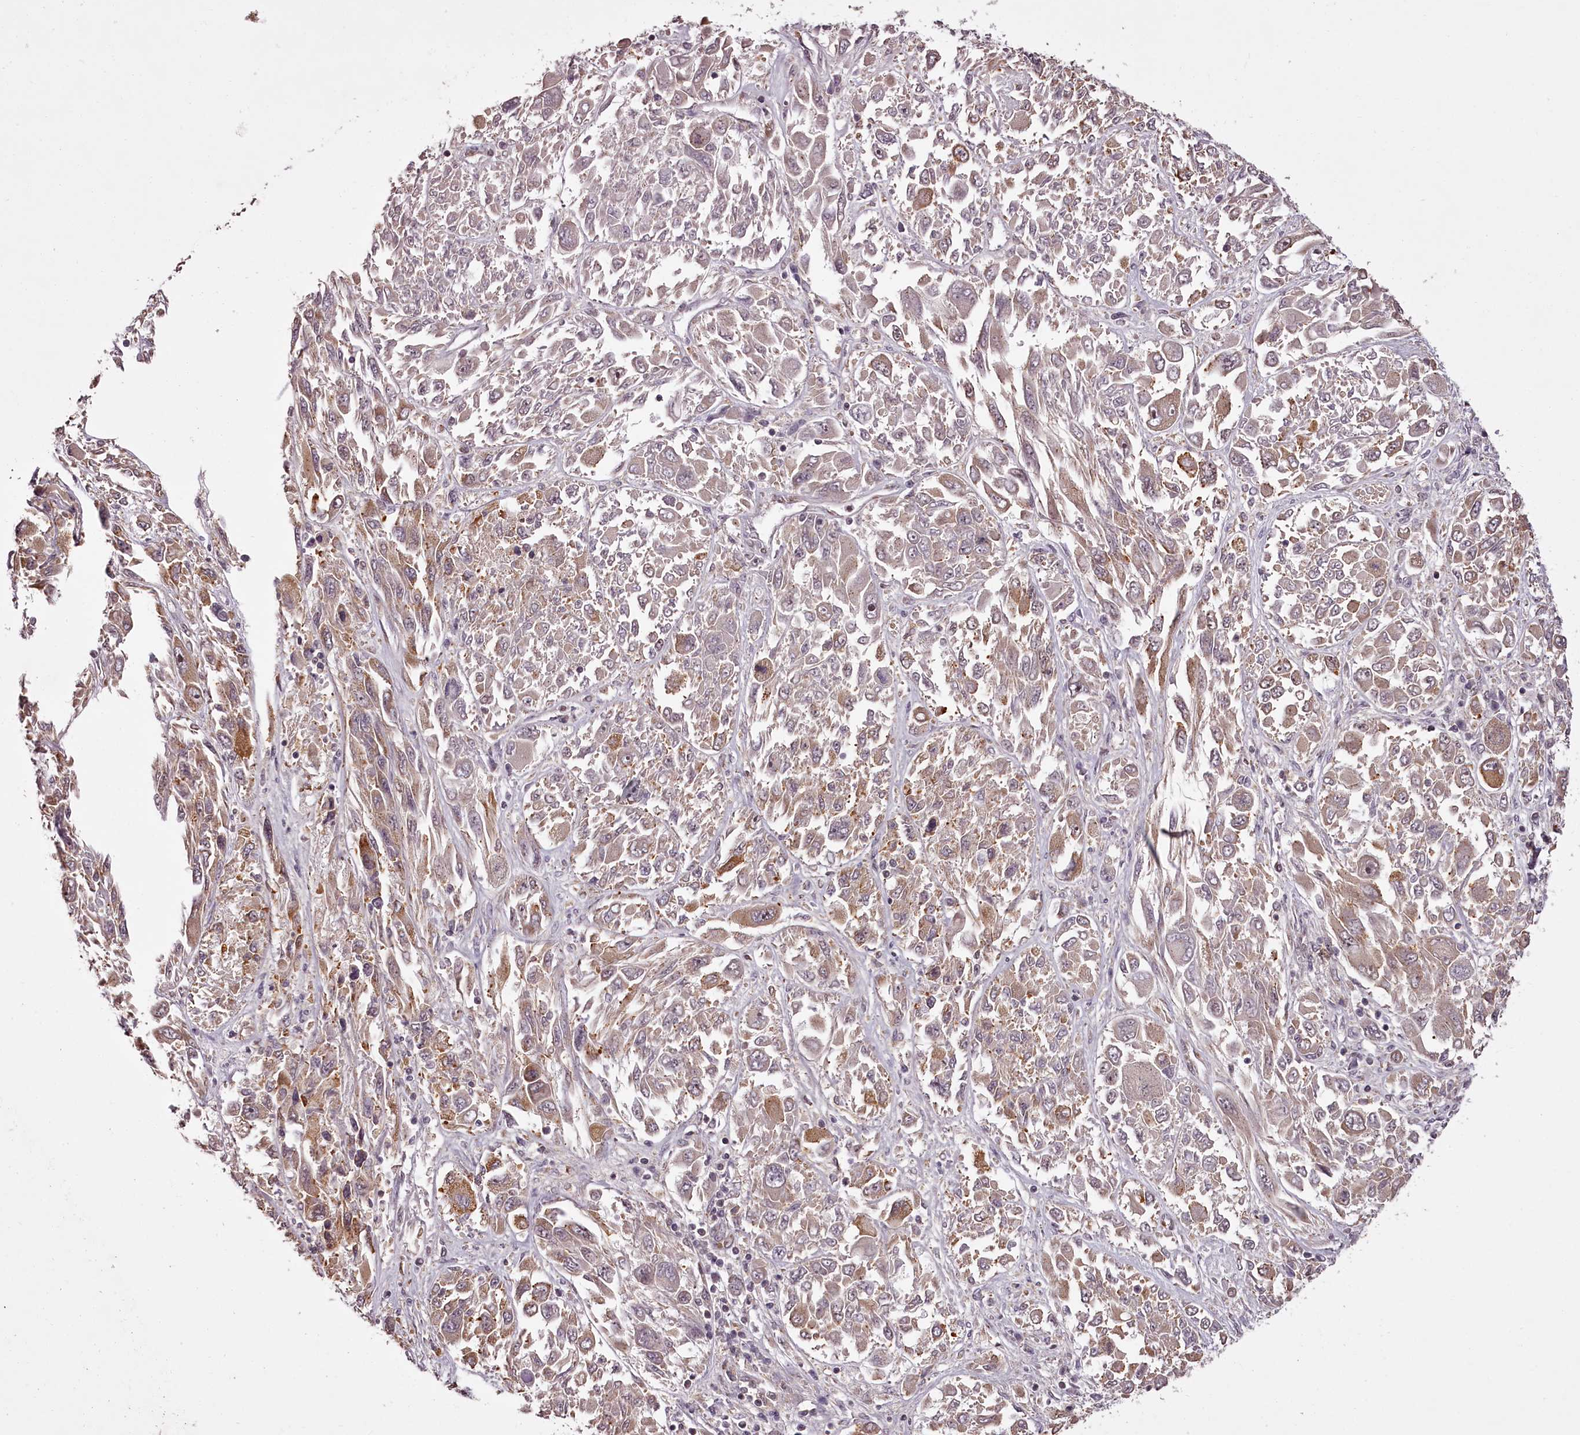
{"staining": {"intensity": "weak", "quantity": ">75%", "location": "cytoplasmic/membranous"}, "tissue": "melanoma", "cell_type": "Tumor cells", "image_type": "cancer", "snomed": [{"axis": "morphology", "description": "Malignant melanoma, NOS"}, {"axis": "topography", "description": "Skin"}], "caption": "A brown stain shows weak cytoplasmic/membranous positivity of a protein in malignant melanoma tumor cells.", "gene": "CCDC92", "patient": {"sex": "female", "age": 91}}